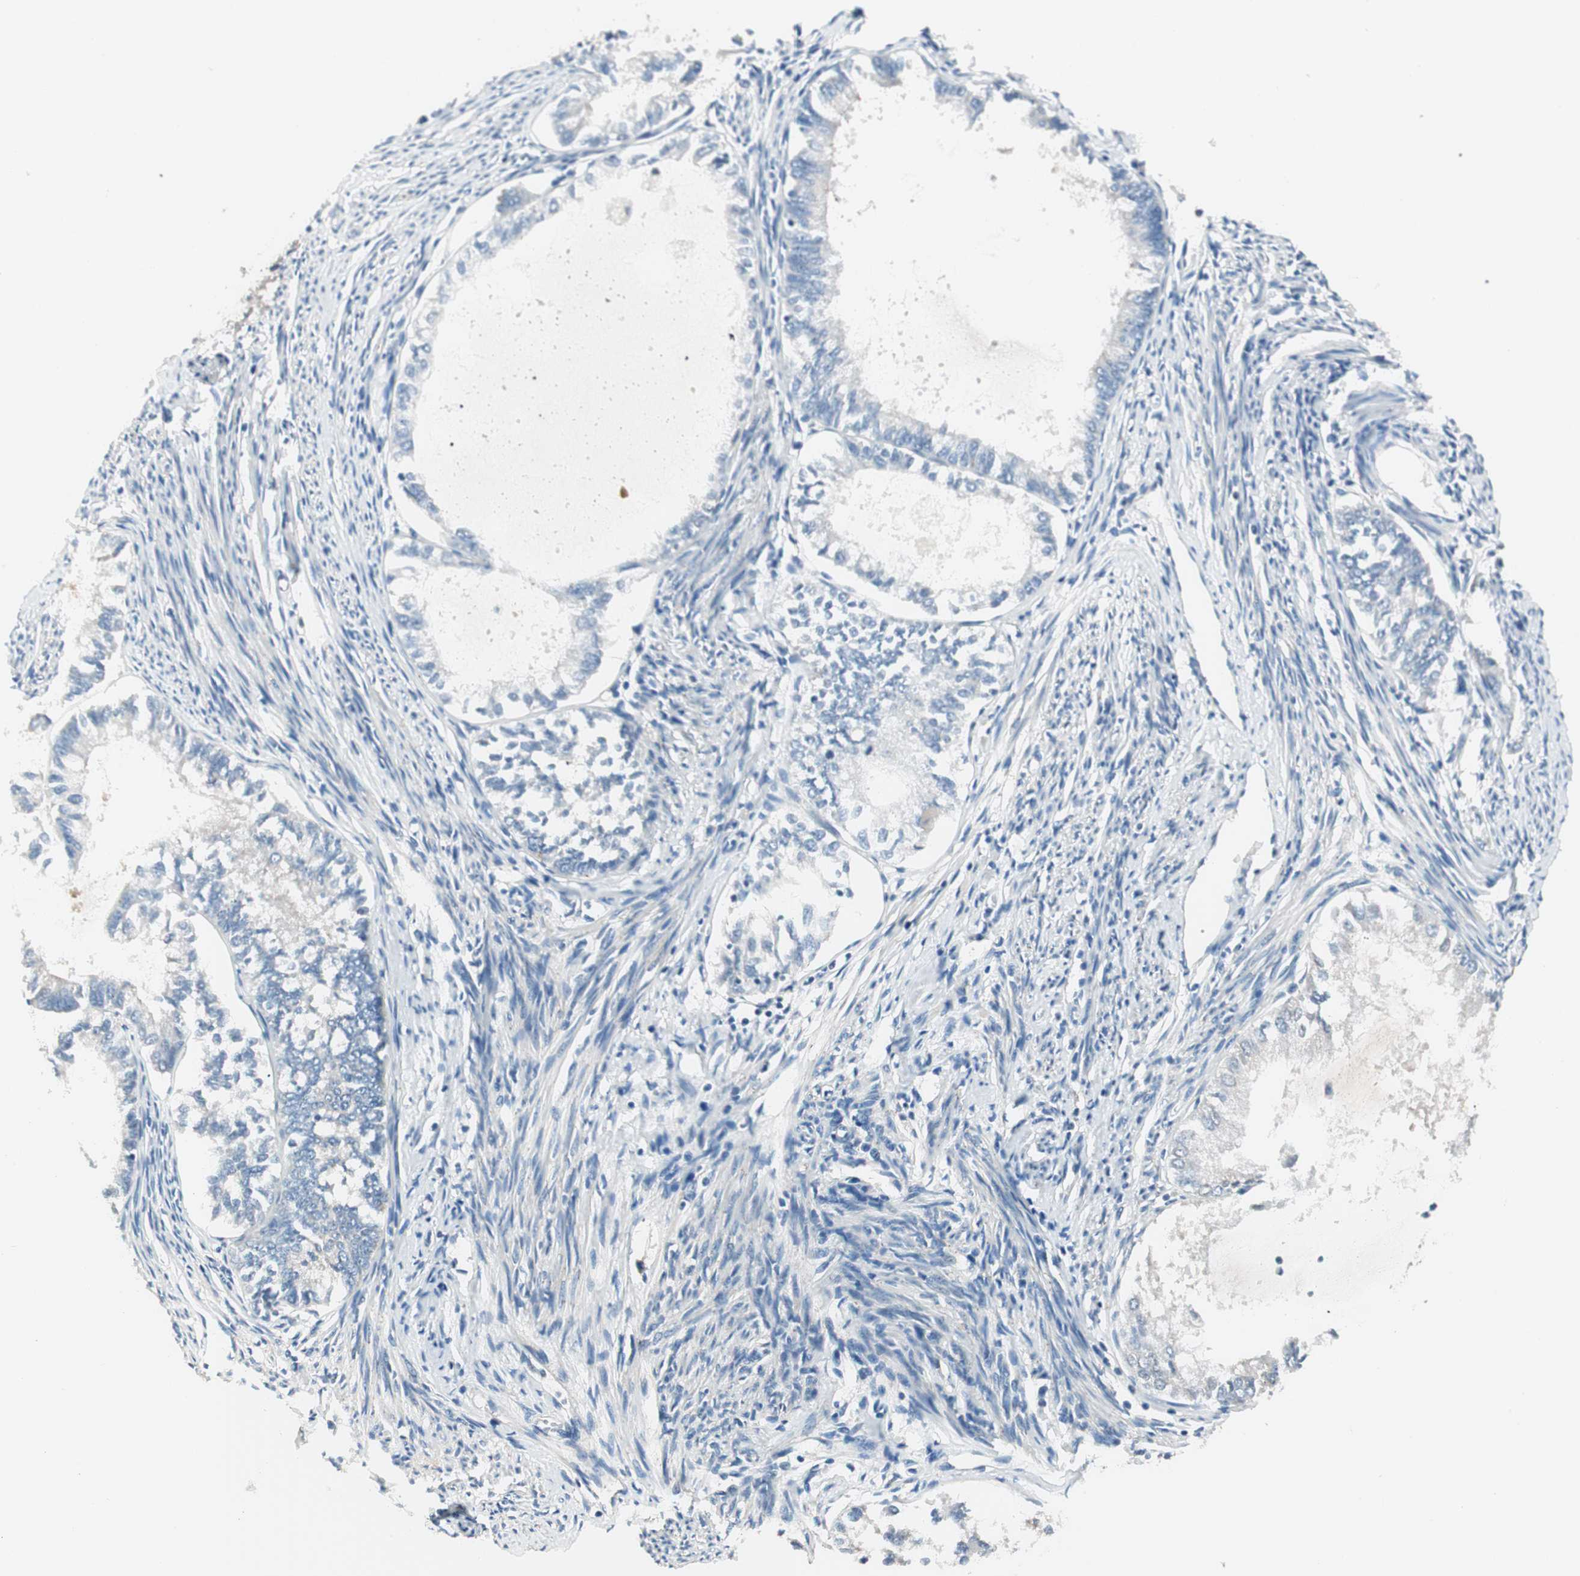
{"staining": {"intensity": "negative", "quantity": "none", "location": "none"}, "tissue": "endometrial cancer", "cell_type": "Tumor cells", "image_type": "cancer", "snomed": [{"axis": "morphology", "description": "Adenocarcinoma, NOS"}, {"axis": "topography", "description": "Endometrium"}], "caption": "This is an IHC histopathology image of human endometrial cancer. There is no staining in tumor cells.", "gene": "RAD54B", "patient": {"sex": "female", "age": 86}}